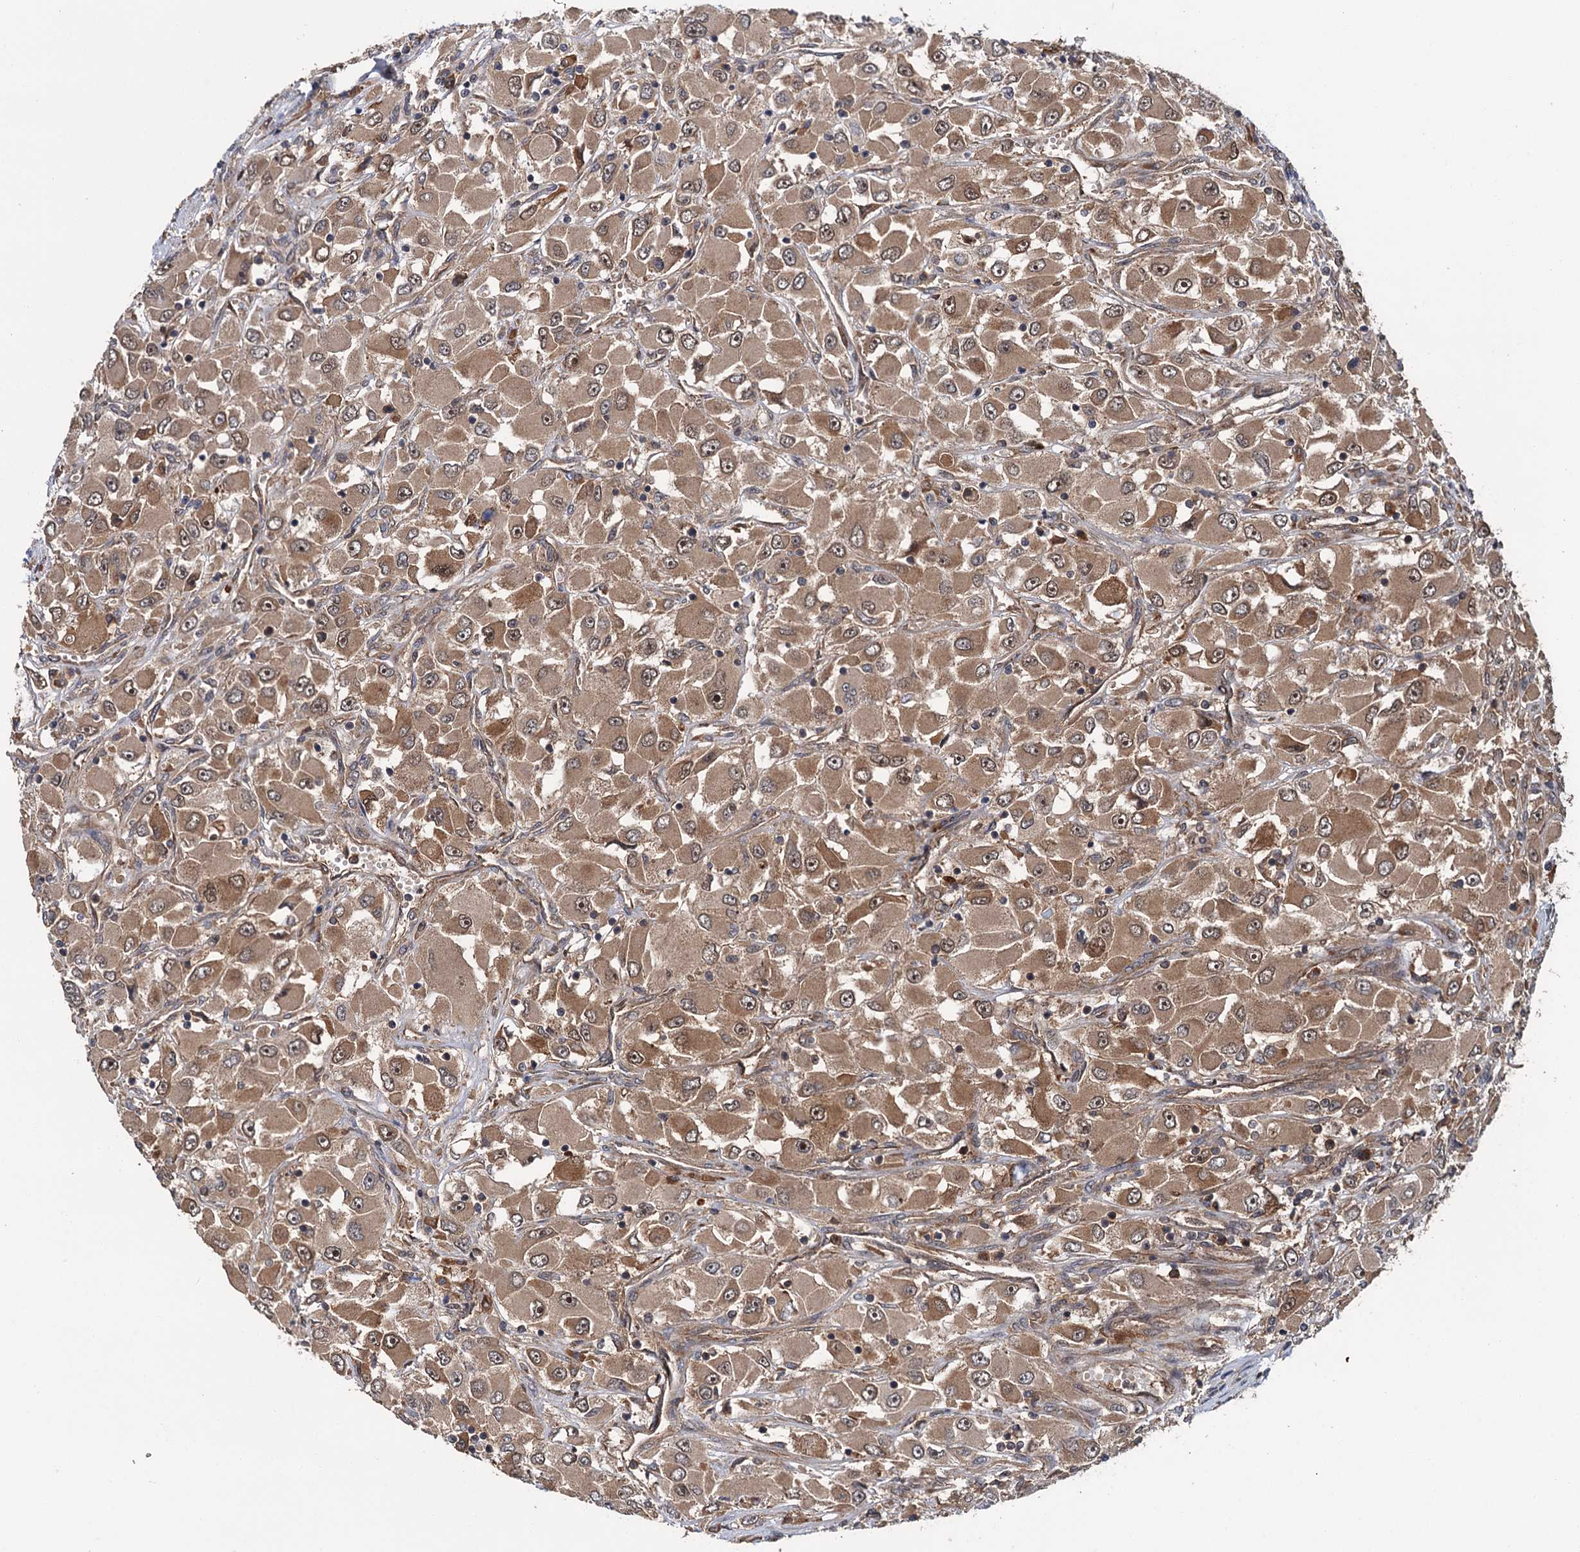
{"staining": {"intensity": "moderate", "quantity": ">75%", "location": "cytoplasmic/membranous"}, "tissue": "renal cancer", "cell_type": "Tumor cells", "image_type": "cancer", "snomed": [{"axis": "morphology", "description": "Adenocarcinoma, NOS"}, {"axis": "topography", "description": "Kidney"}], "caption": "Brown immunohistochemical staining in adenocarcinoma (renal) reveals moderate cytoplasmic/membranous positivity in approximately >75% of tumor cells.", "gene": "KANSL2", "patient": {"sex": "female", "age": 52}}